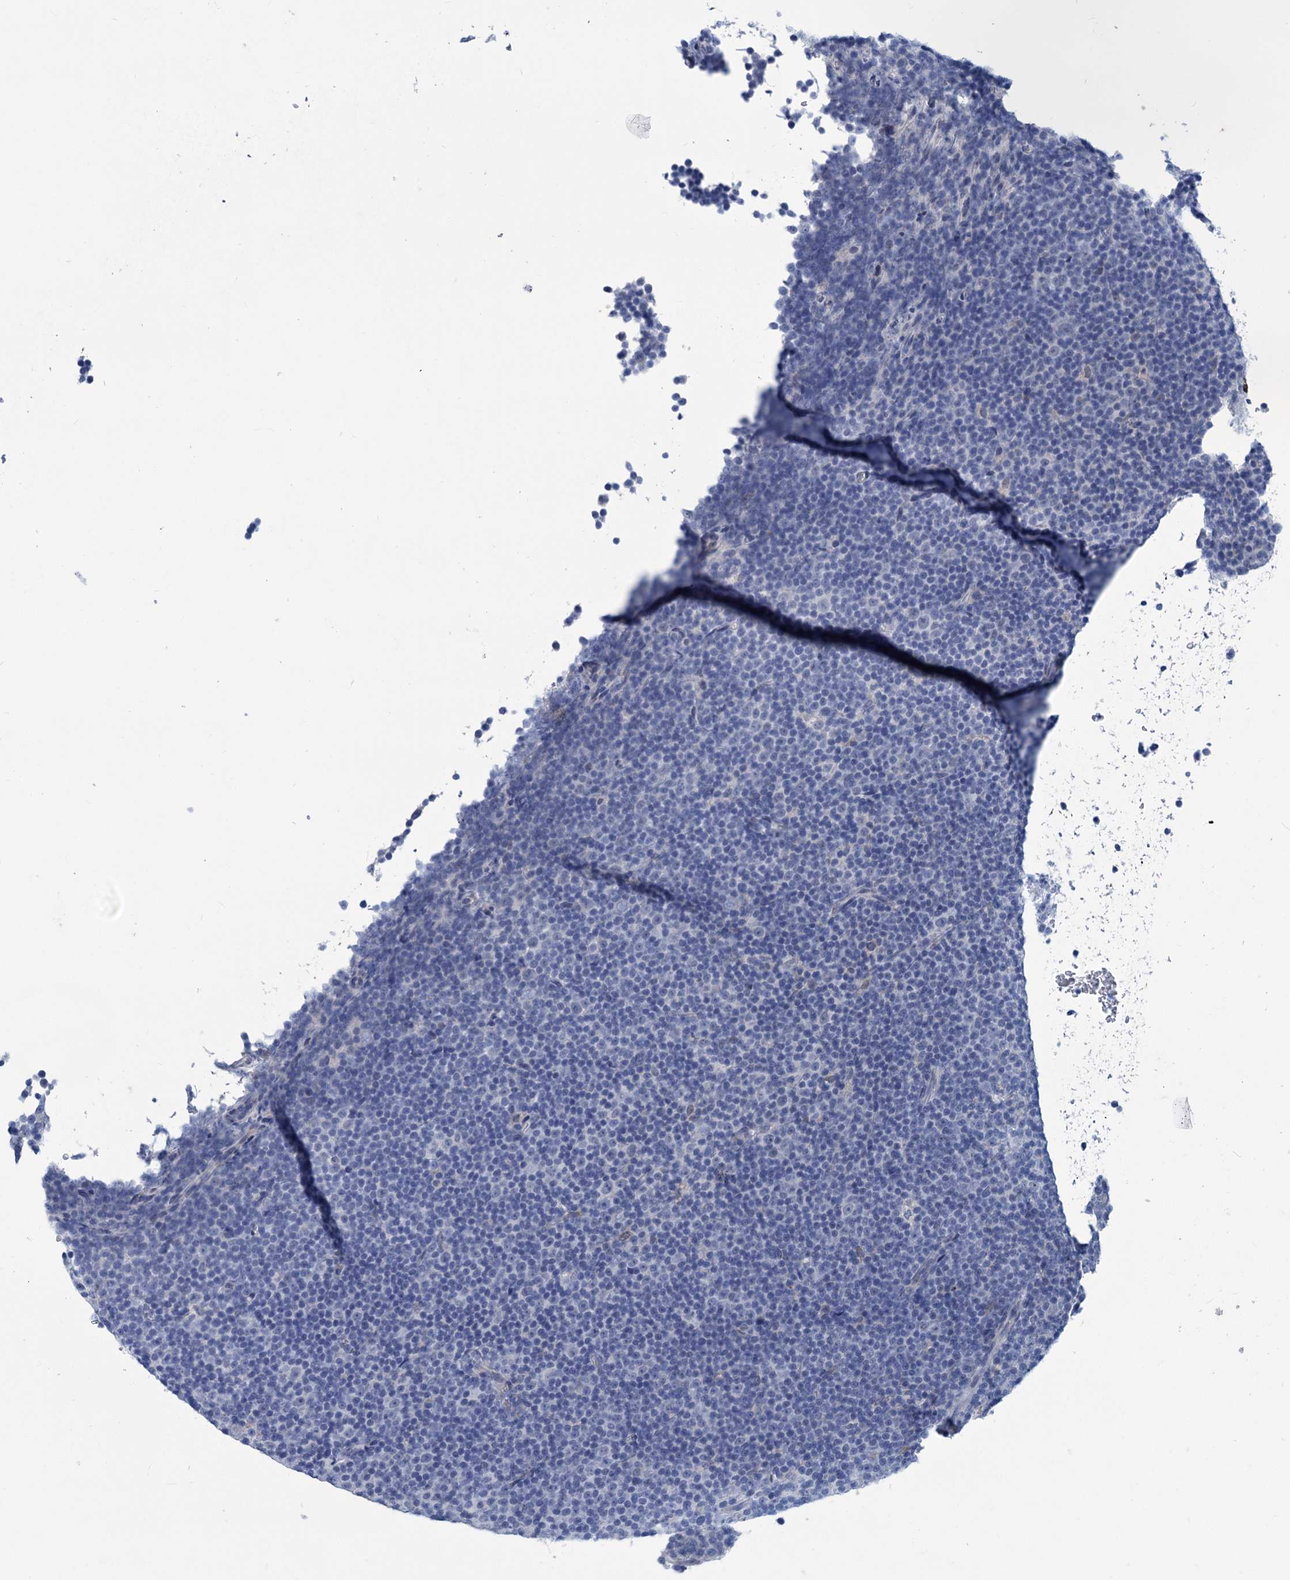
{"staining": {"intensity": "negative", "quantity": "none", "location": "none"}, "tissue": "lymphoma", "cell_type": "Tumor cells", "image_type": "cancer", "snomed": [{"axis": "morphology", "description": "Malignant lymphoma, non-Hodgkin's type, Low grade"}, {"axis": "topography", "description": "Lymph node"}], "caption": "Protein analysis of malignant lymphoma, non-Hodgkin's type (low-grade) exhibits no significant staining in tumor cells. (DAB (3,3'-diaminobenzidine) IHC visualized using brightfield microscopy, high magnification).", "gene": "NEU3", "patient": {"sex": "female", "age": 67}}